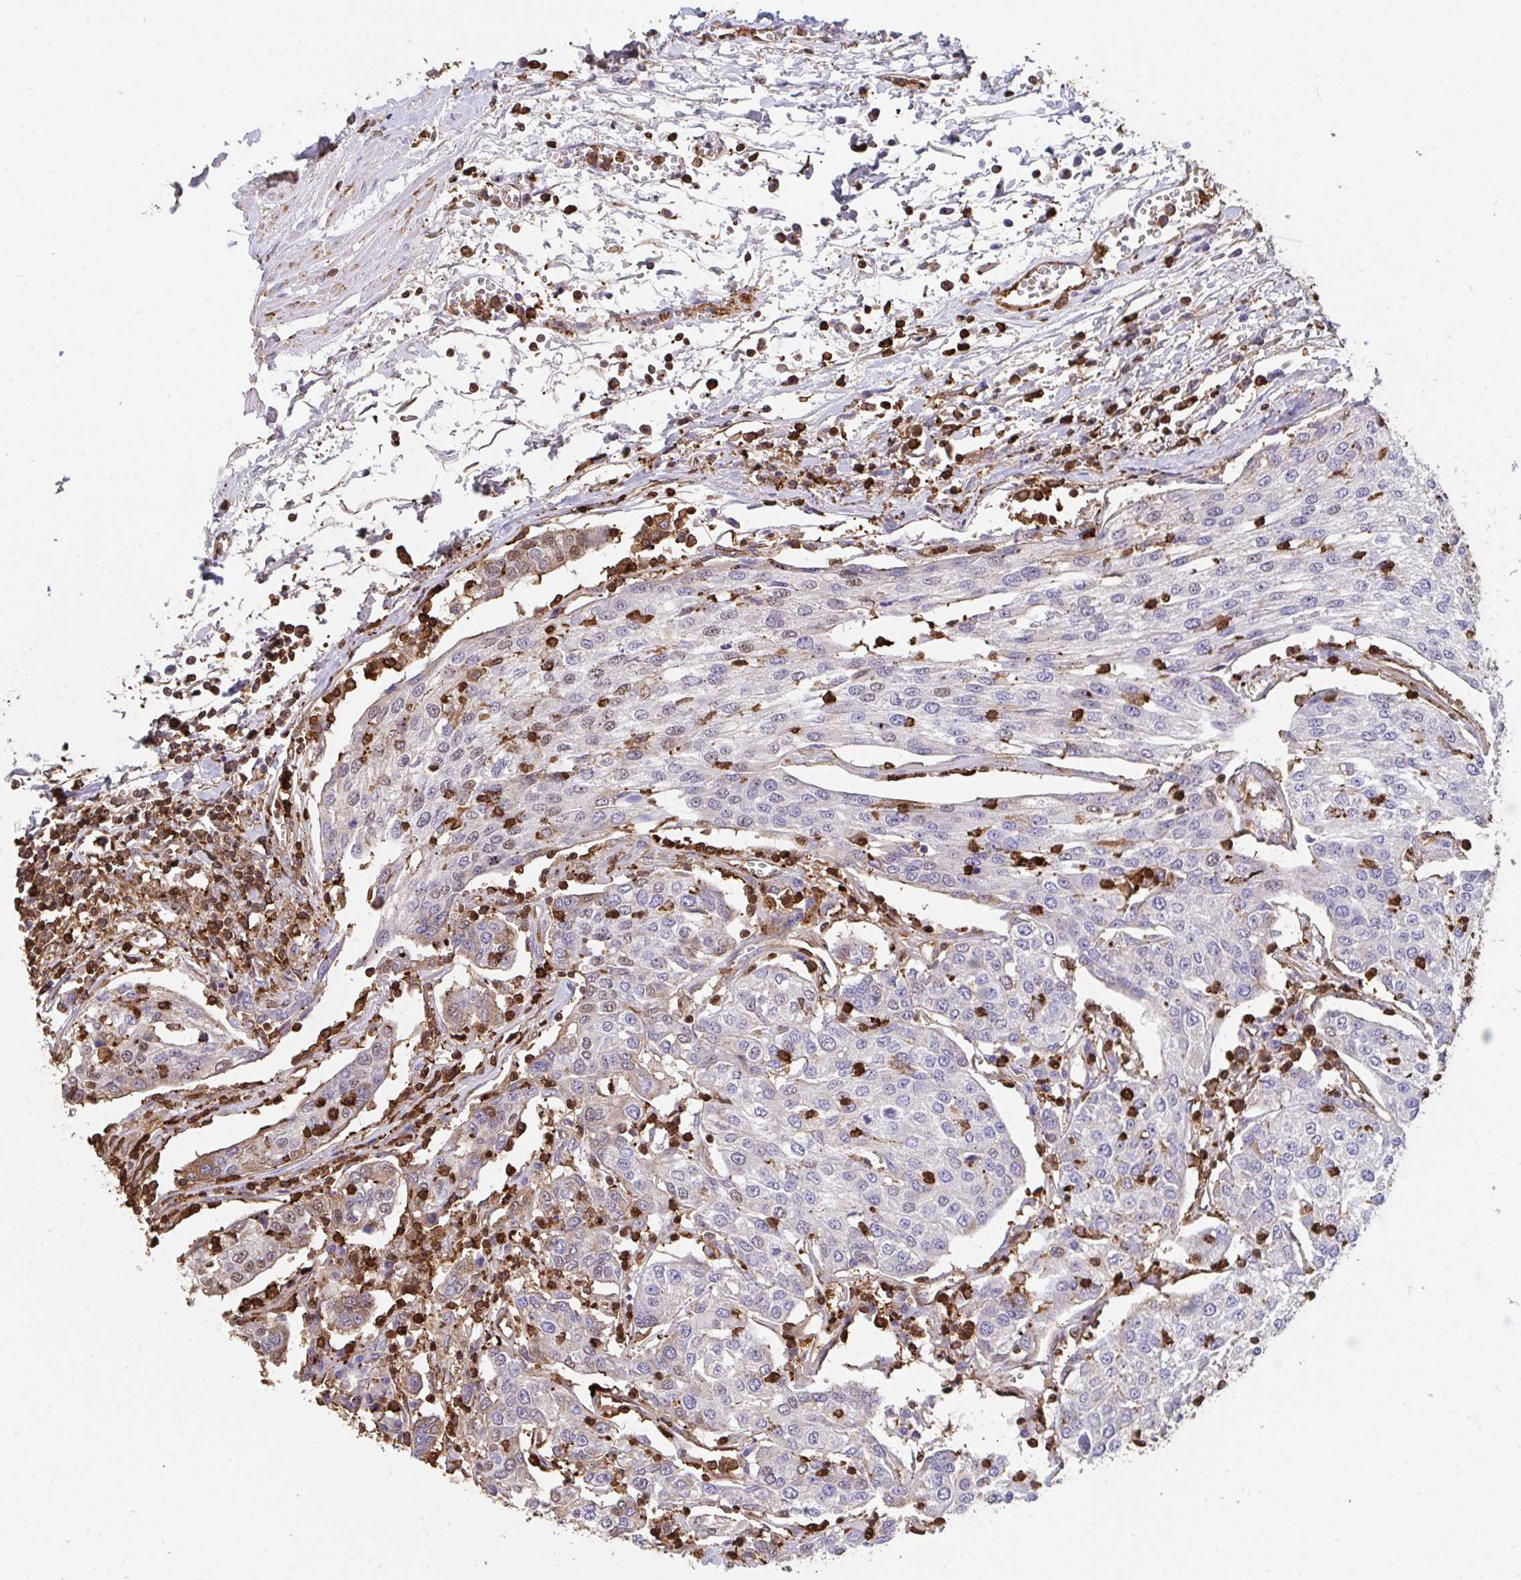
{"staining": {"intensity": "negative", "quantity": "none", "location": "none"}, "tissue": "urothelial cancer", "cell_type": "Tumor cells", "image_type": "cancer", "snomed": [{"axis": "morphology", "description": "Urothelial carcinoma, High grade"}, {"axis": "topography", "description": "Urinary bladder"}], "caption": "Tumor cells are negative for brown protein staining in high-grade urothelial carcinoma.", "gene": "CFL1", "patient": {"sex": "female", "age": 85}}